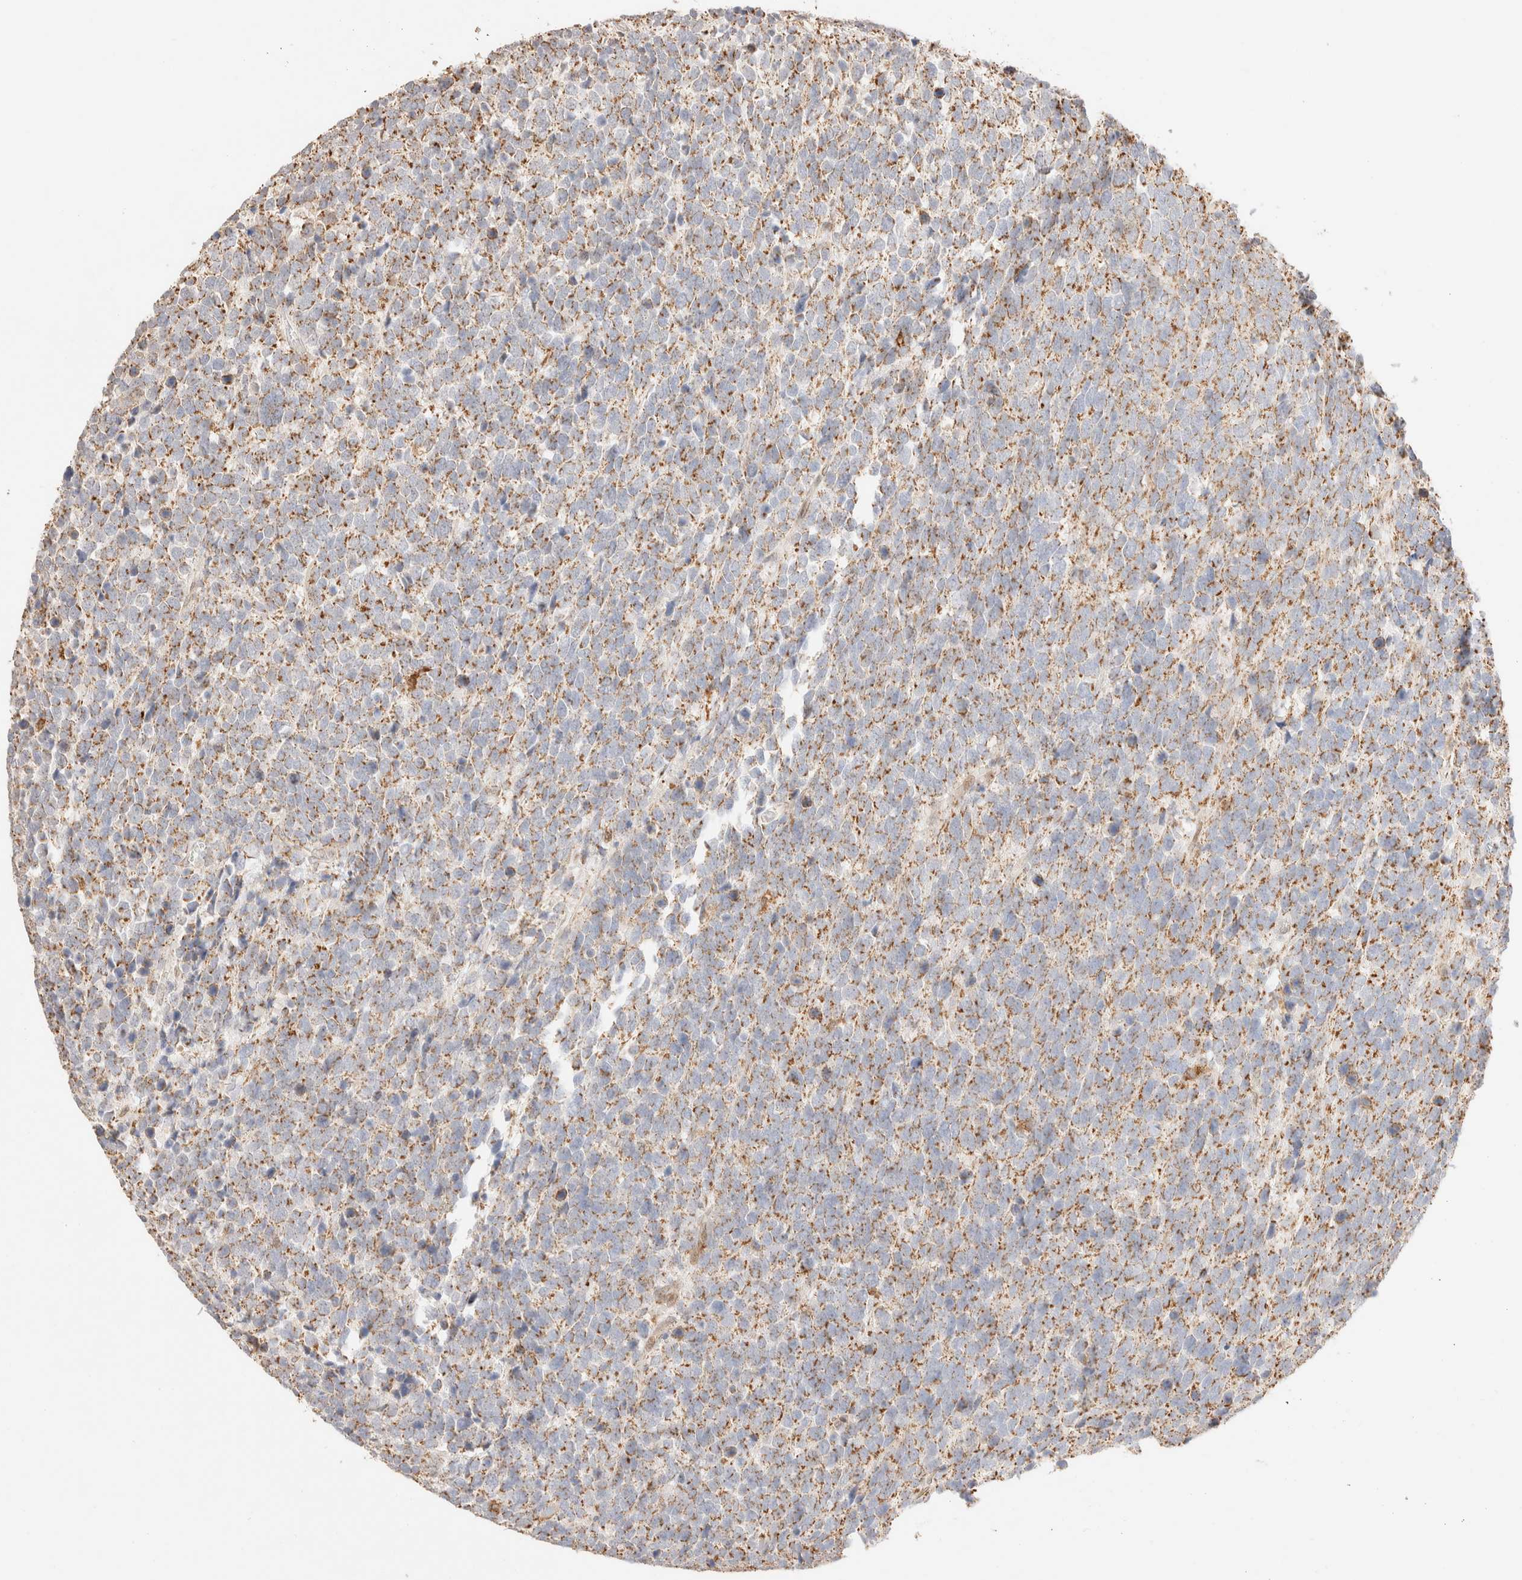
{"staining": {"intensity": "weak", "quantity": ">75%", "location": "cytoplasmic/membranous"}, "tissue": "urothelial cancer", "cell_type": "Tumor cells", "image_type": "cancer", "snomed": [{"axis": "morphology", "description": "Urothelial carcinoma, High grade"}, {"axis": "topography", "description": "Urinary bladder"}], "caption": "IHC micrograph of neoplastic tissue: urothelial cancer stained using immunohistochemistry exhibits low levels of weak protein expression localized specifically in the cytoplasmic/membranous of tumor cells, appearing as a cytoplasmic/membranous brown color.", "gene": "TACO1", "patient": {"sex": "female", "age": 82}}